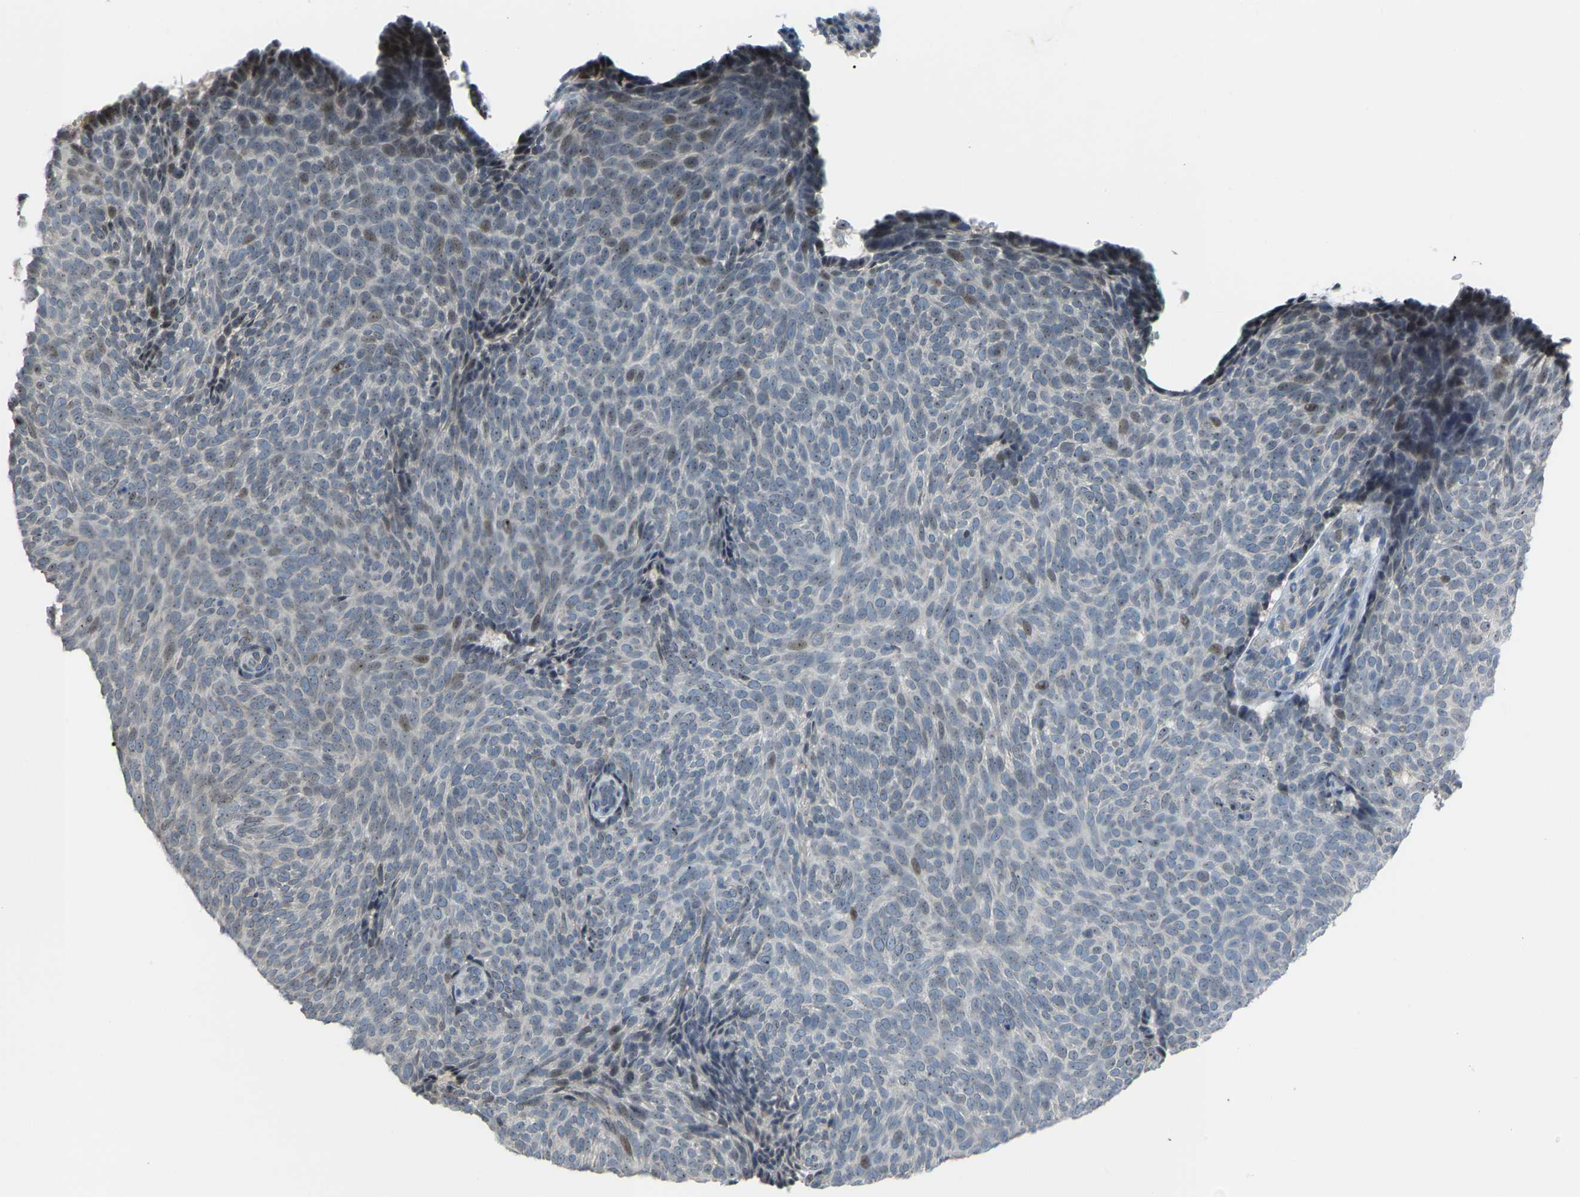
{"staining": {"intensity": "weak", "quantity": "<25%", "location": "nuclear"}, "tissue": "skin cancer", "cell_type": "Tumor cells", "image_type": "cancer", "snomed": [{"axis": "morphology", "description": "Basal cell carcinoma"}, {"axis": "topography", "description": "Skin"}], "caption": "Tumor cells are negative for brown protein staining in basal cell carcinoma (skin).", "gene": "CROT", "patient": {"sex": "male", "age": 61}}